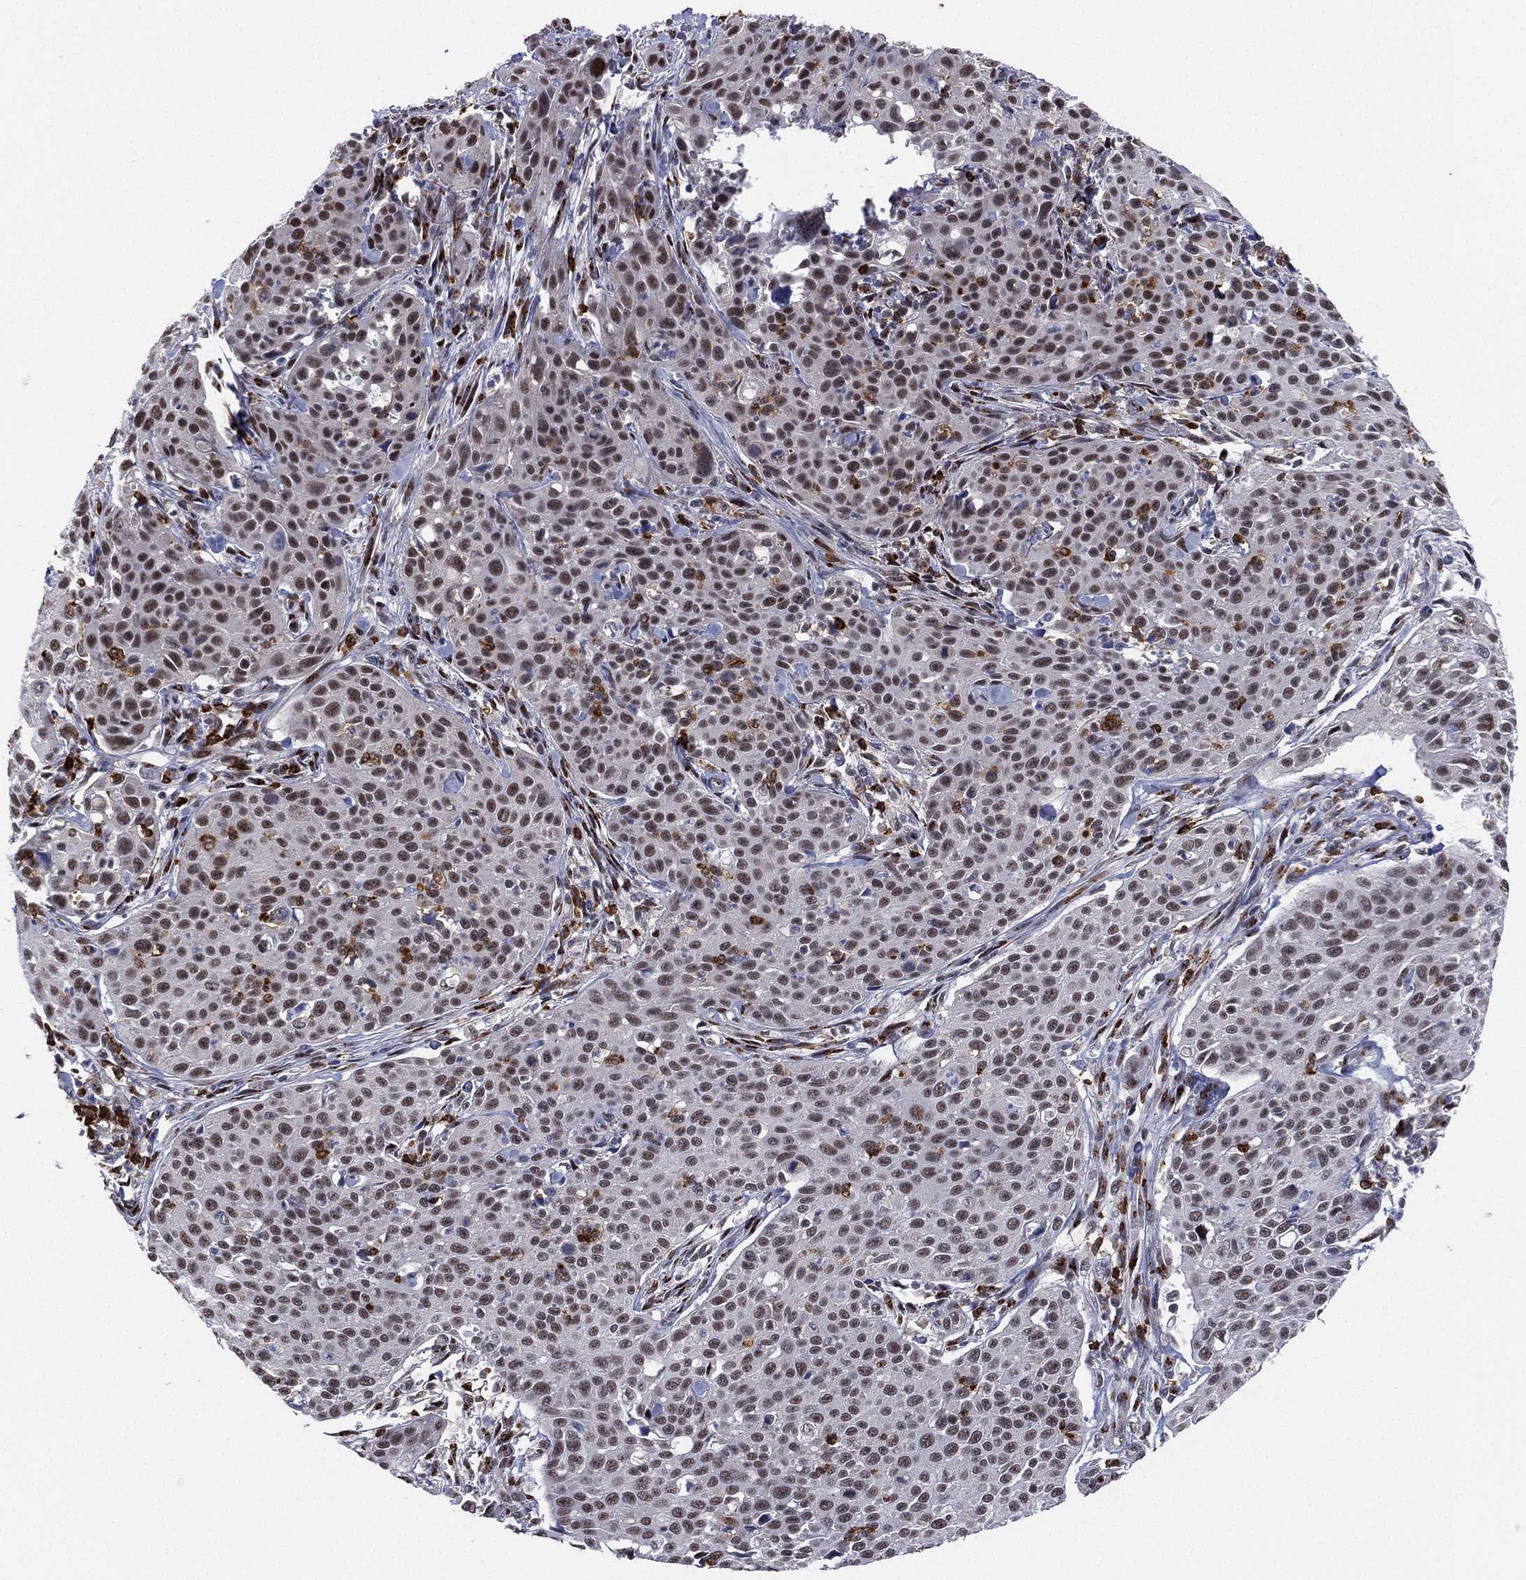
{"staining": {"intensity": "moderate", "quantity": "25%-75%", "location": "nuclear"}, "tissue": "cervical cancer", "cell_type": "Tumor cells", "image_type": "cancer", "snomed": [{"axis": "morphology", "description": "Squamous cell carcinoma, NOS"}, {"axis": "topography", "description": "Cervix"}], "caption": "Protein staining shows moderate nuclear positivity in approximately 25%-75% of tumor cells in squamous cell carcinoma (cervical).", "gene": "CD177", "patient": {"sex": "female", "age": 26}}